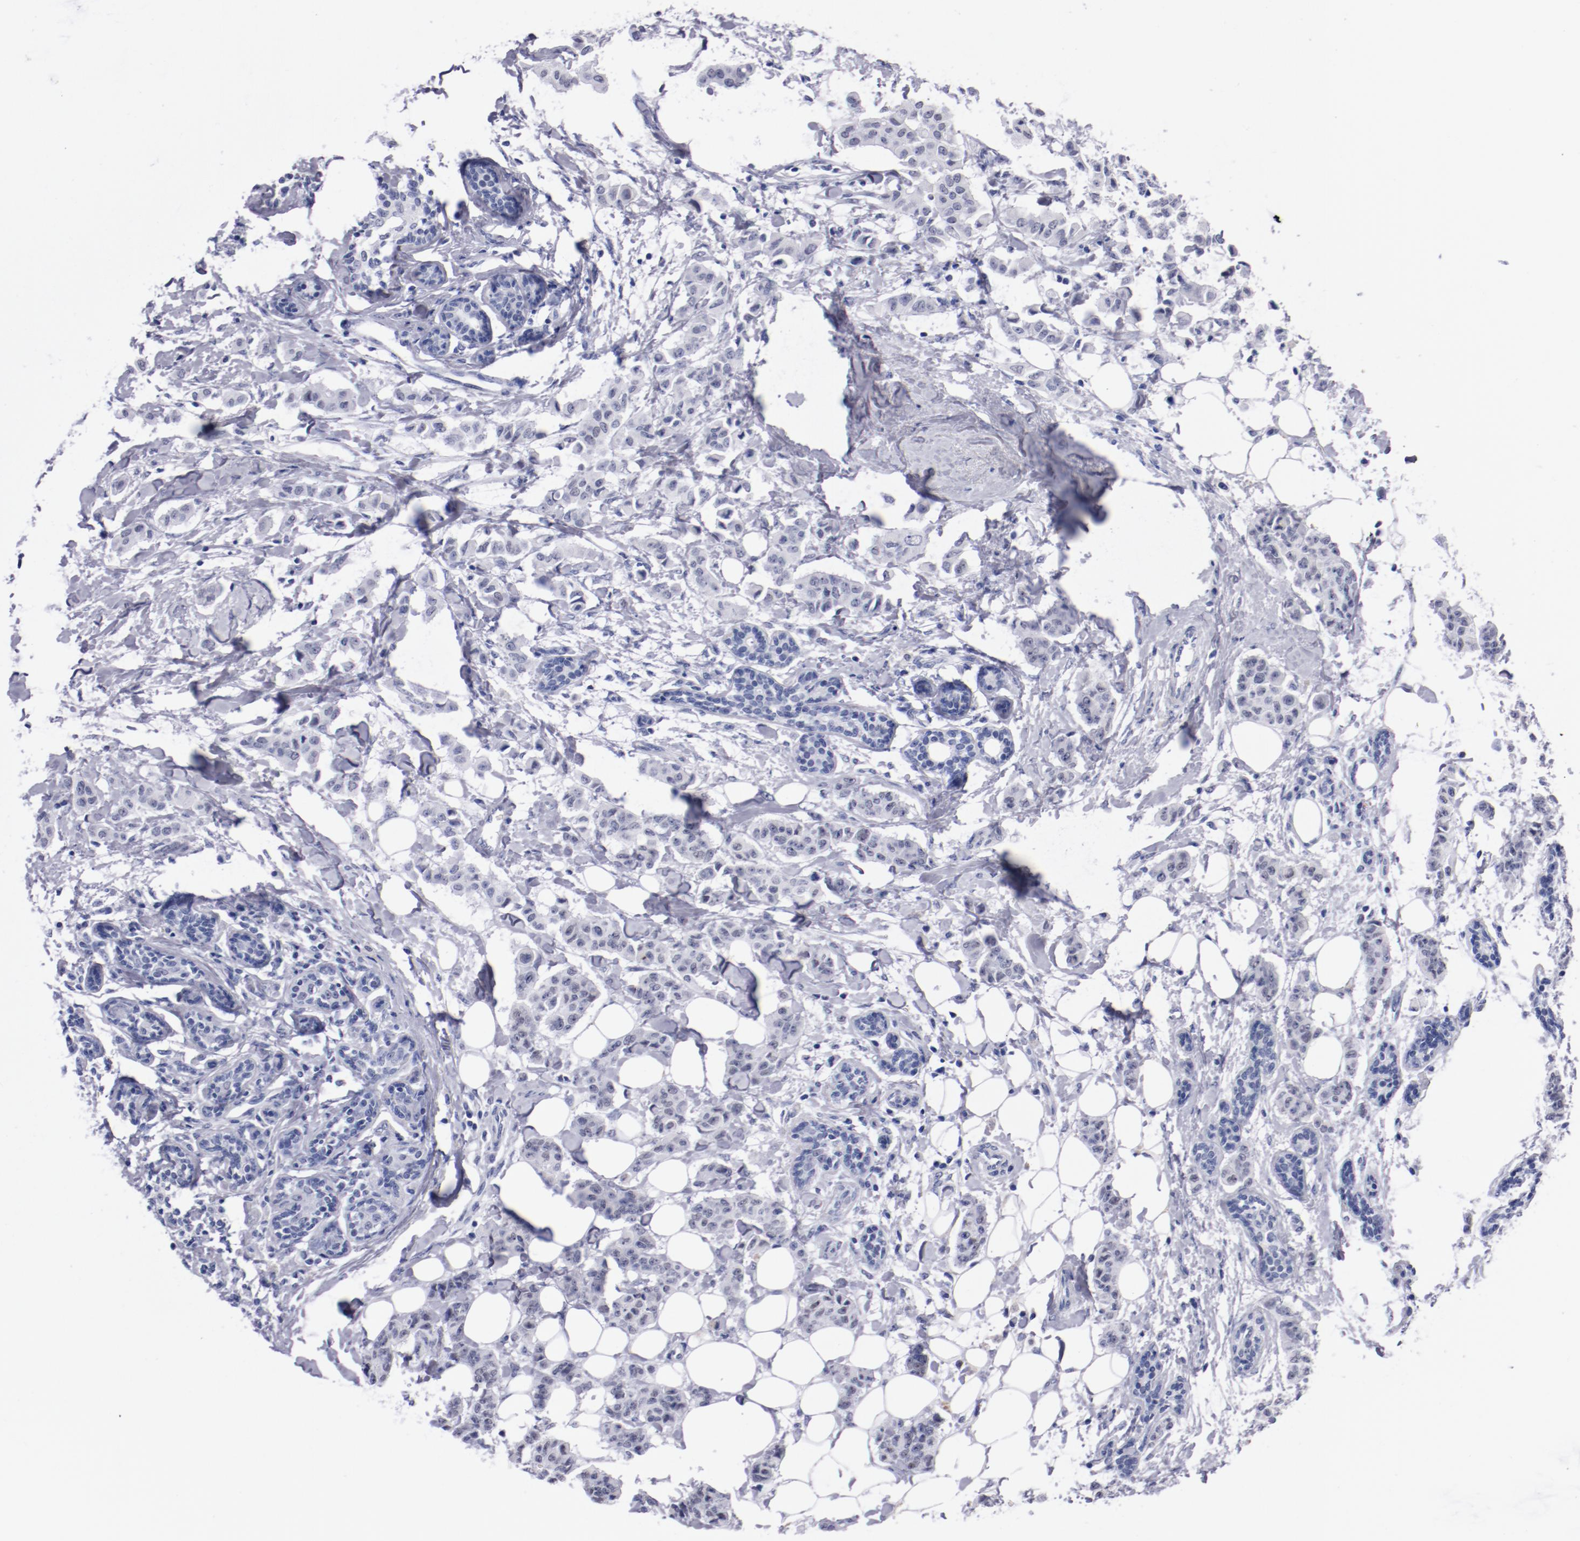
{"staining": {"intensity": "negative", "quantity": "none", "location": "none"}, "tissue": "breast cancer", "cell_type": "Tumor cells", "image_type": "cancer", "snomed": [{"axis": "morphology", "description": "Duct carcinoma"}, {"axis": "topography", "description": "Breast"}], "caption": "Immunohistochemistry image of human breast cancer (infiltrating ductal carcinoma) stained for a protein (brown), which displays no expression in tumor cells.", "gene": "HNF1B", "patient": {"sex": "female", "age": 40}}